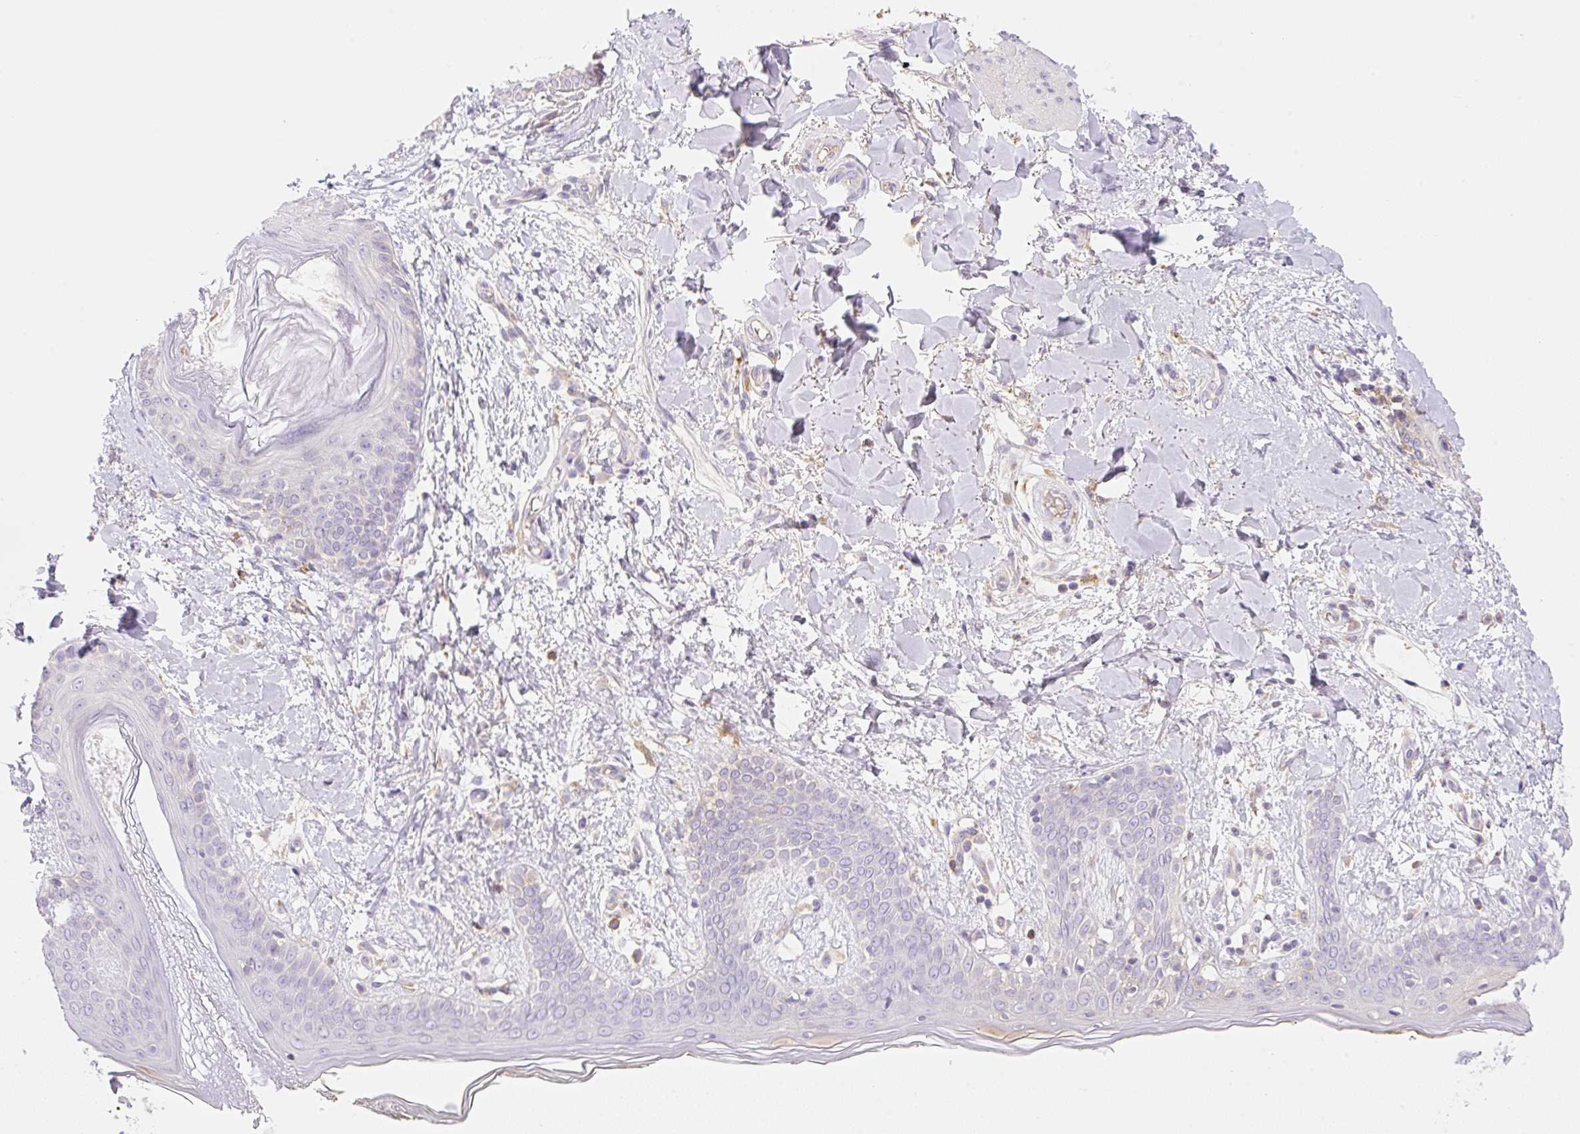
{"staining": {"intensity": "weak", "quantity": "25%-75%", "location": "cytoplasmic/membranous"}, "tissue": "skin", "cell_type": "Fibroblasts", "image_type": "normal", "snomed": [{"axis": "morphology", "description": "Normal tissue, NOS"}, {"axis": "topography", "description": "Skin"}], "caption": "Approximately 25%-75% of fibroblasts in benign skin reveal weak cytoplasmic/membranous protein positivity as visualized by brown immunohistochemical staining.", "gene": "DENND5A", "patient": {"sex": "female", "age": 34}}